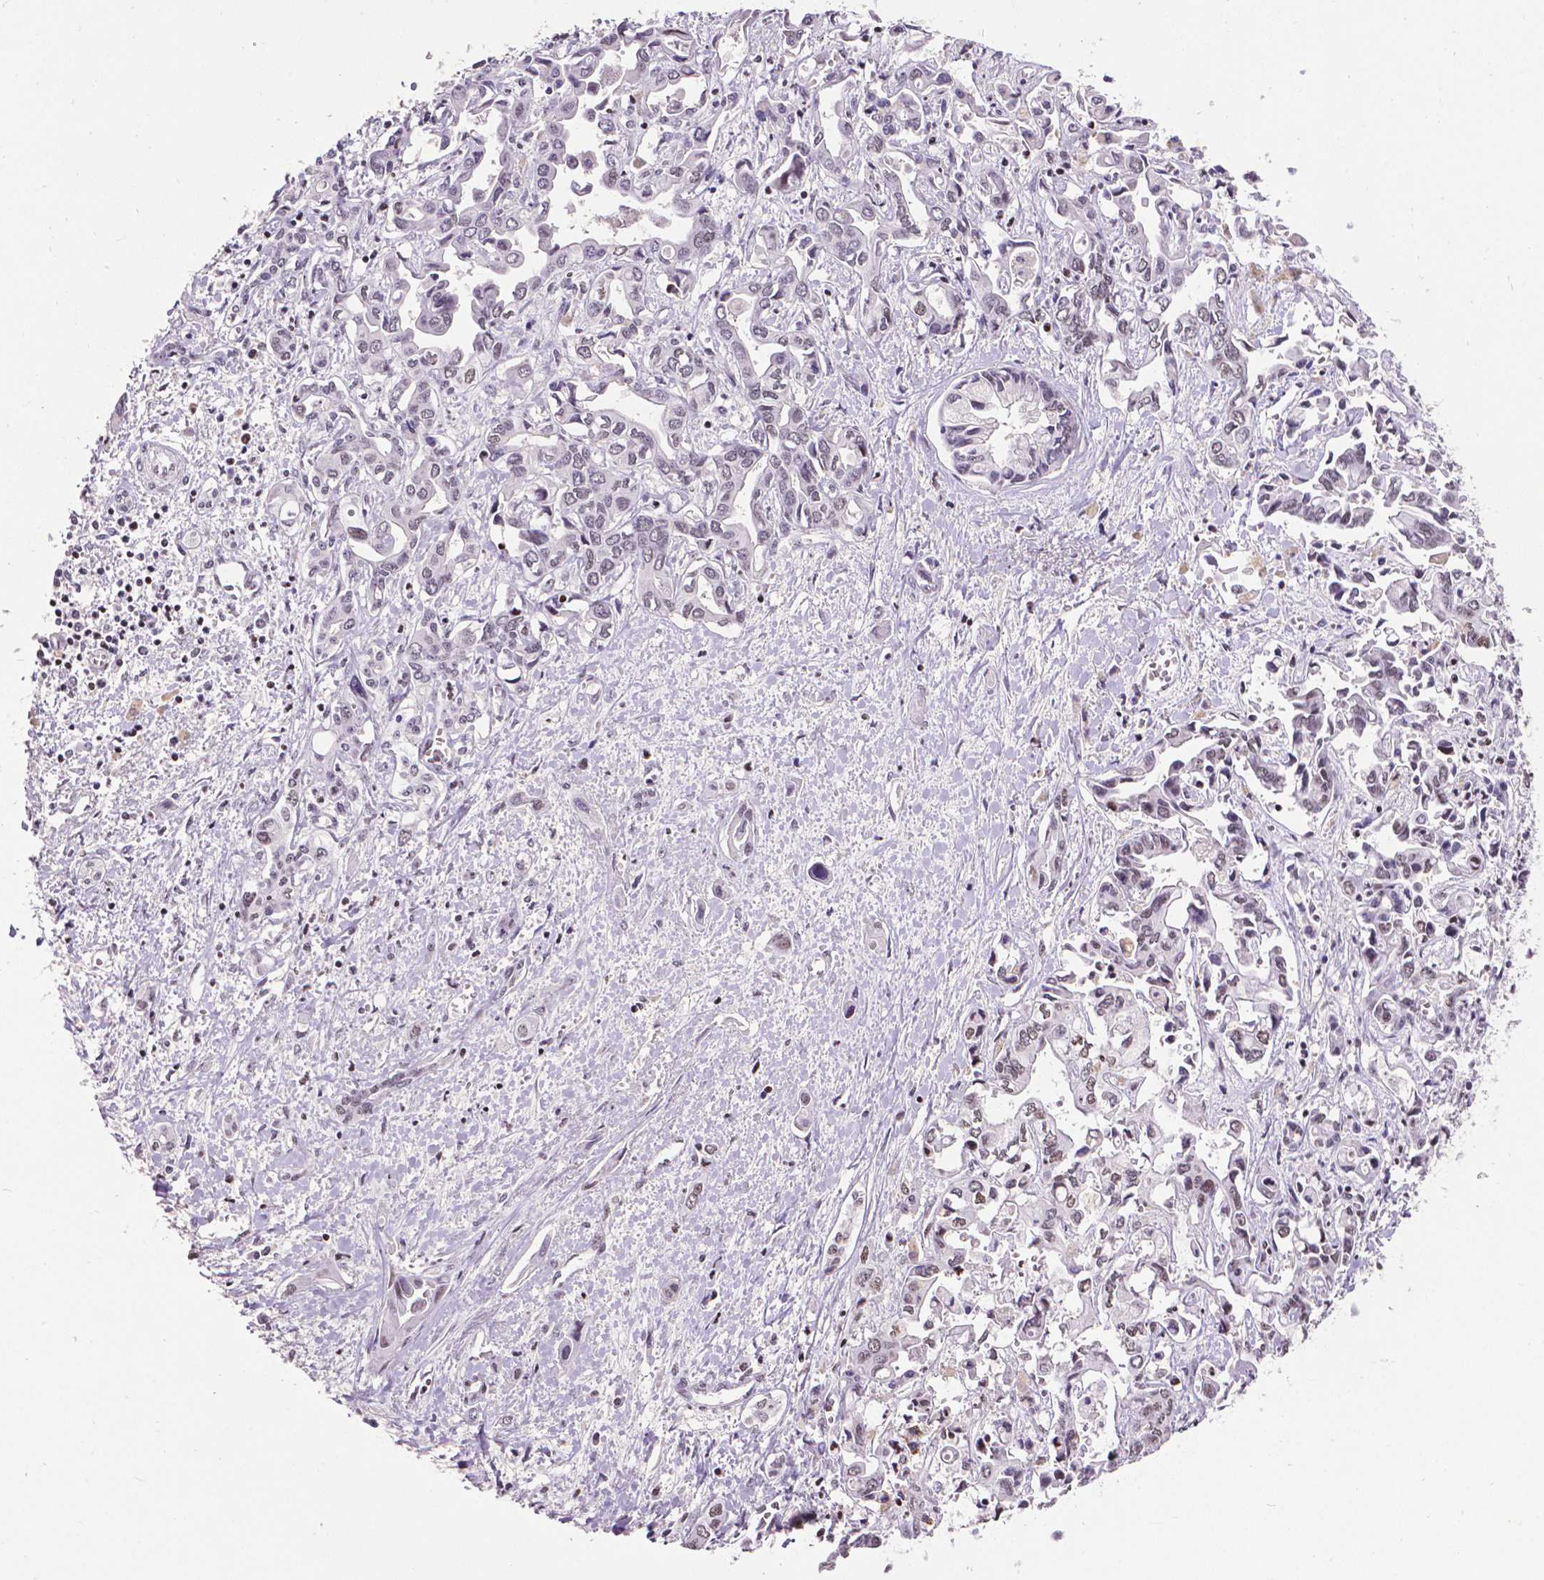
{"staining": {"intensity": "negative", "quantity": "none", "location": "none"}, "tissue": "liver cancer", "cell_type": "Tumor cells", "image_type": "cancer", "snomed": [{"axis": "morphology", "description": "Cholangiocarcinoma"}, {"axis": "topography", "description": "Liver"}], "caption": "Micrograph shows no protein expression in tumor cells of liver cholangiocarcinoma tissue. Brightfield microscopy of IHC stained with DAB (3,3'-diaminobenzidine) (brown) and hematoxylin (blue), captured at high magnification.", "gene": "CTCF", "patient": {"sex": "female", "age": 64}}